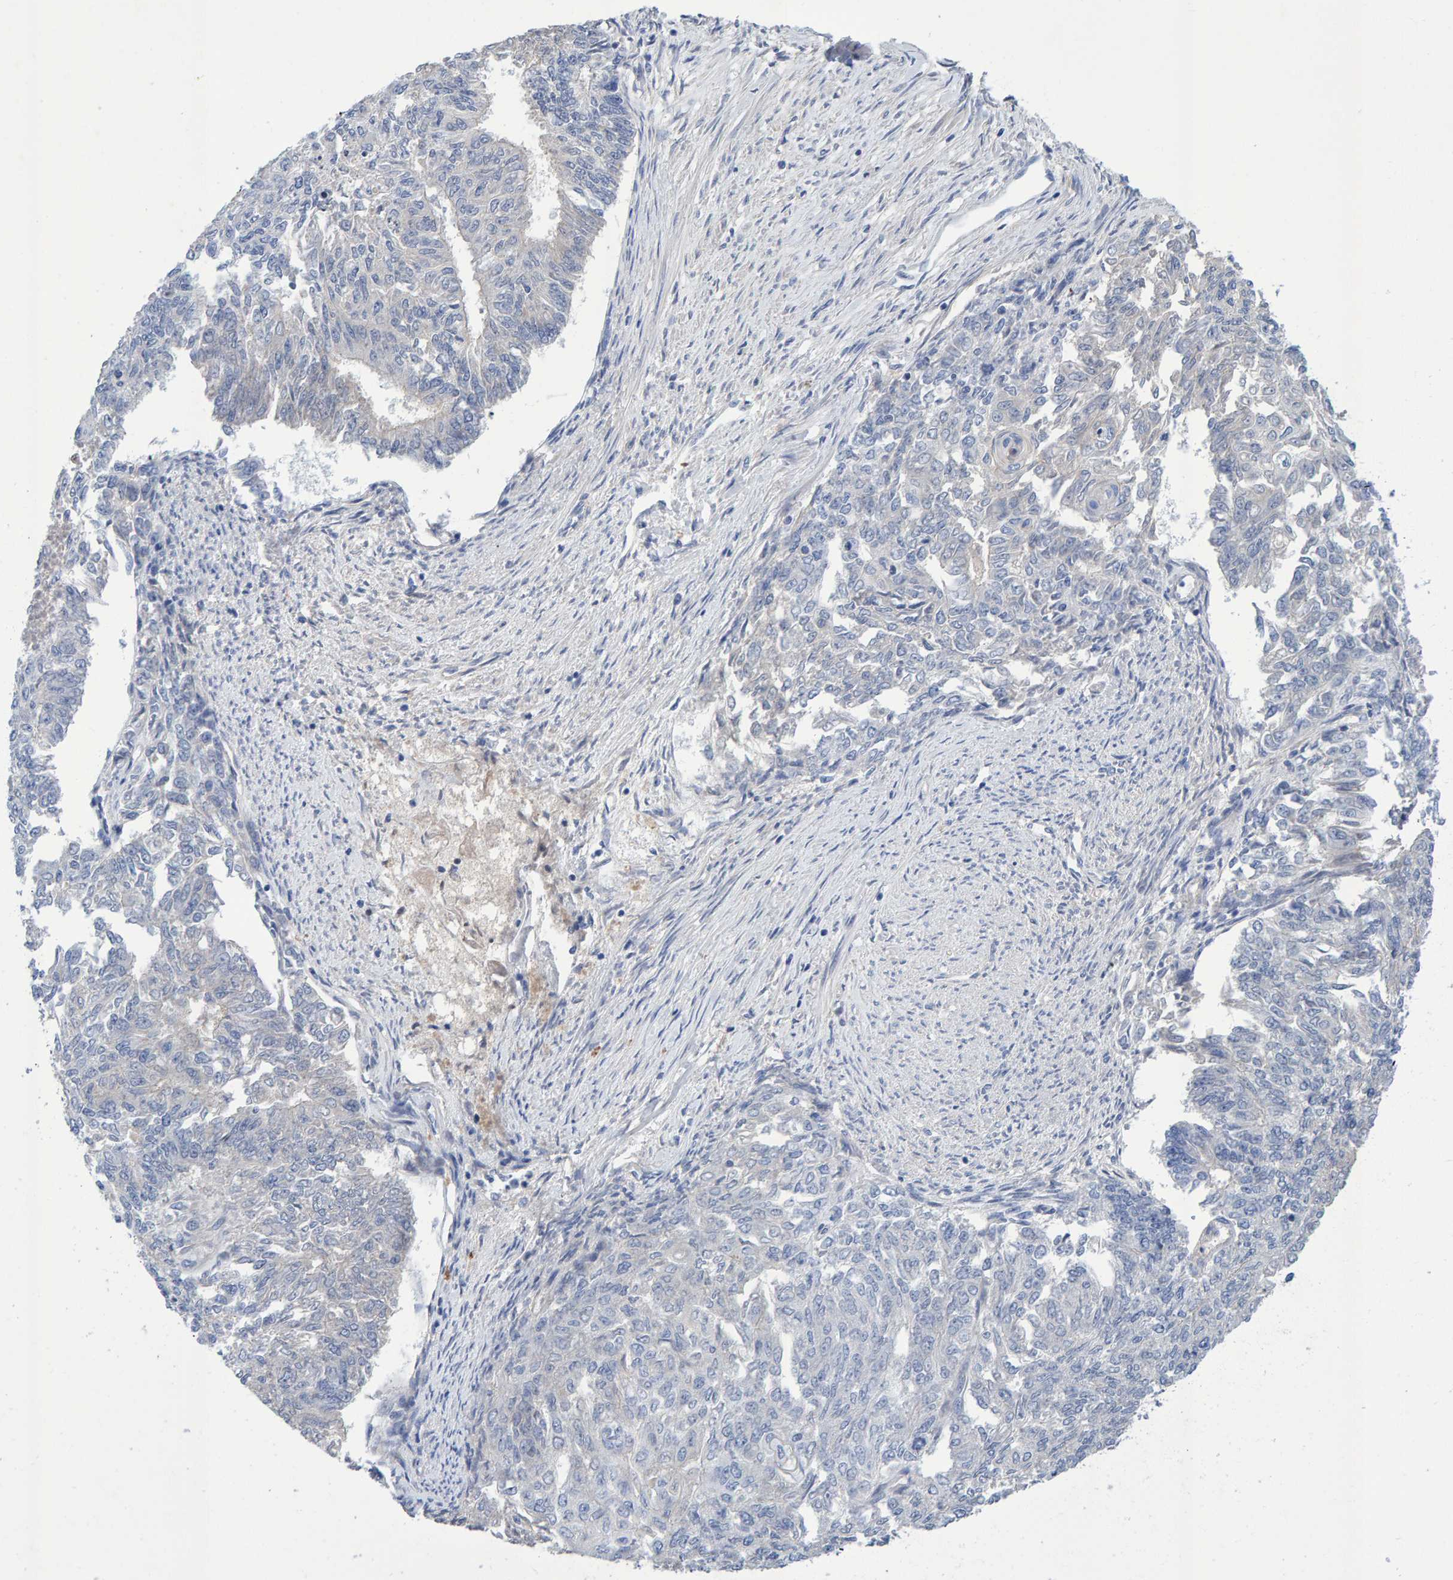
{"staining": {"intensity": "negative", "quantity": "none", "location": "none"}, "tissue": "endometrial cancer", "cell_type": "Tumor cells", "image_type": "cancer", "snomed": [{"axis": "morphology", "description": "Adenocarcinoma, NOS"}, {"axis": "topography", "description": "Endometrium"}], "caption": "A high-resolution micrograph shows immunohistochemistry staining of adenocarcinoma (endometrial), which exhibits no significant staining in tumor cells. (DAB immunohistochemistry (IHC) visualized using brightfield microscopy, high magnification).", "gene": "EFR3A", "patient": {"sex": "female", "age": 32}}